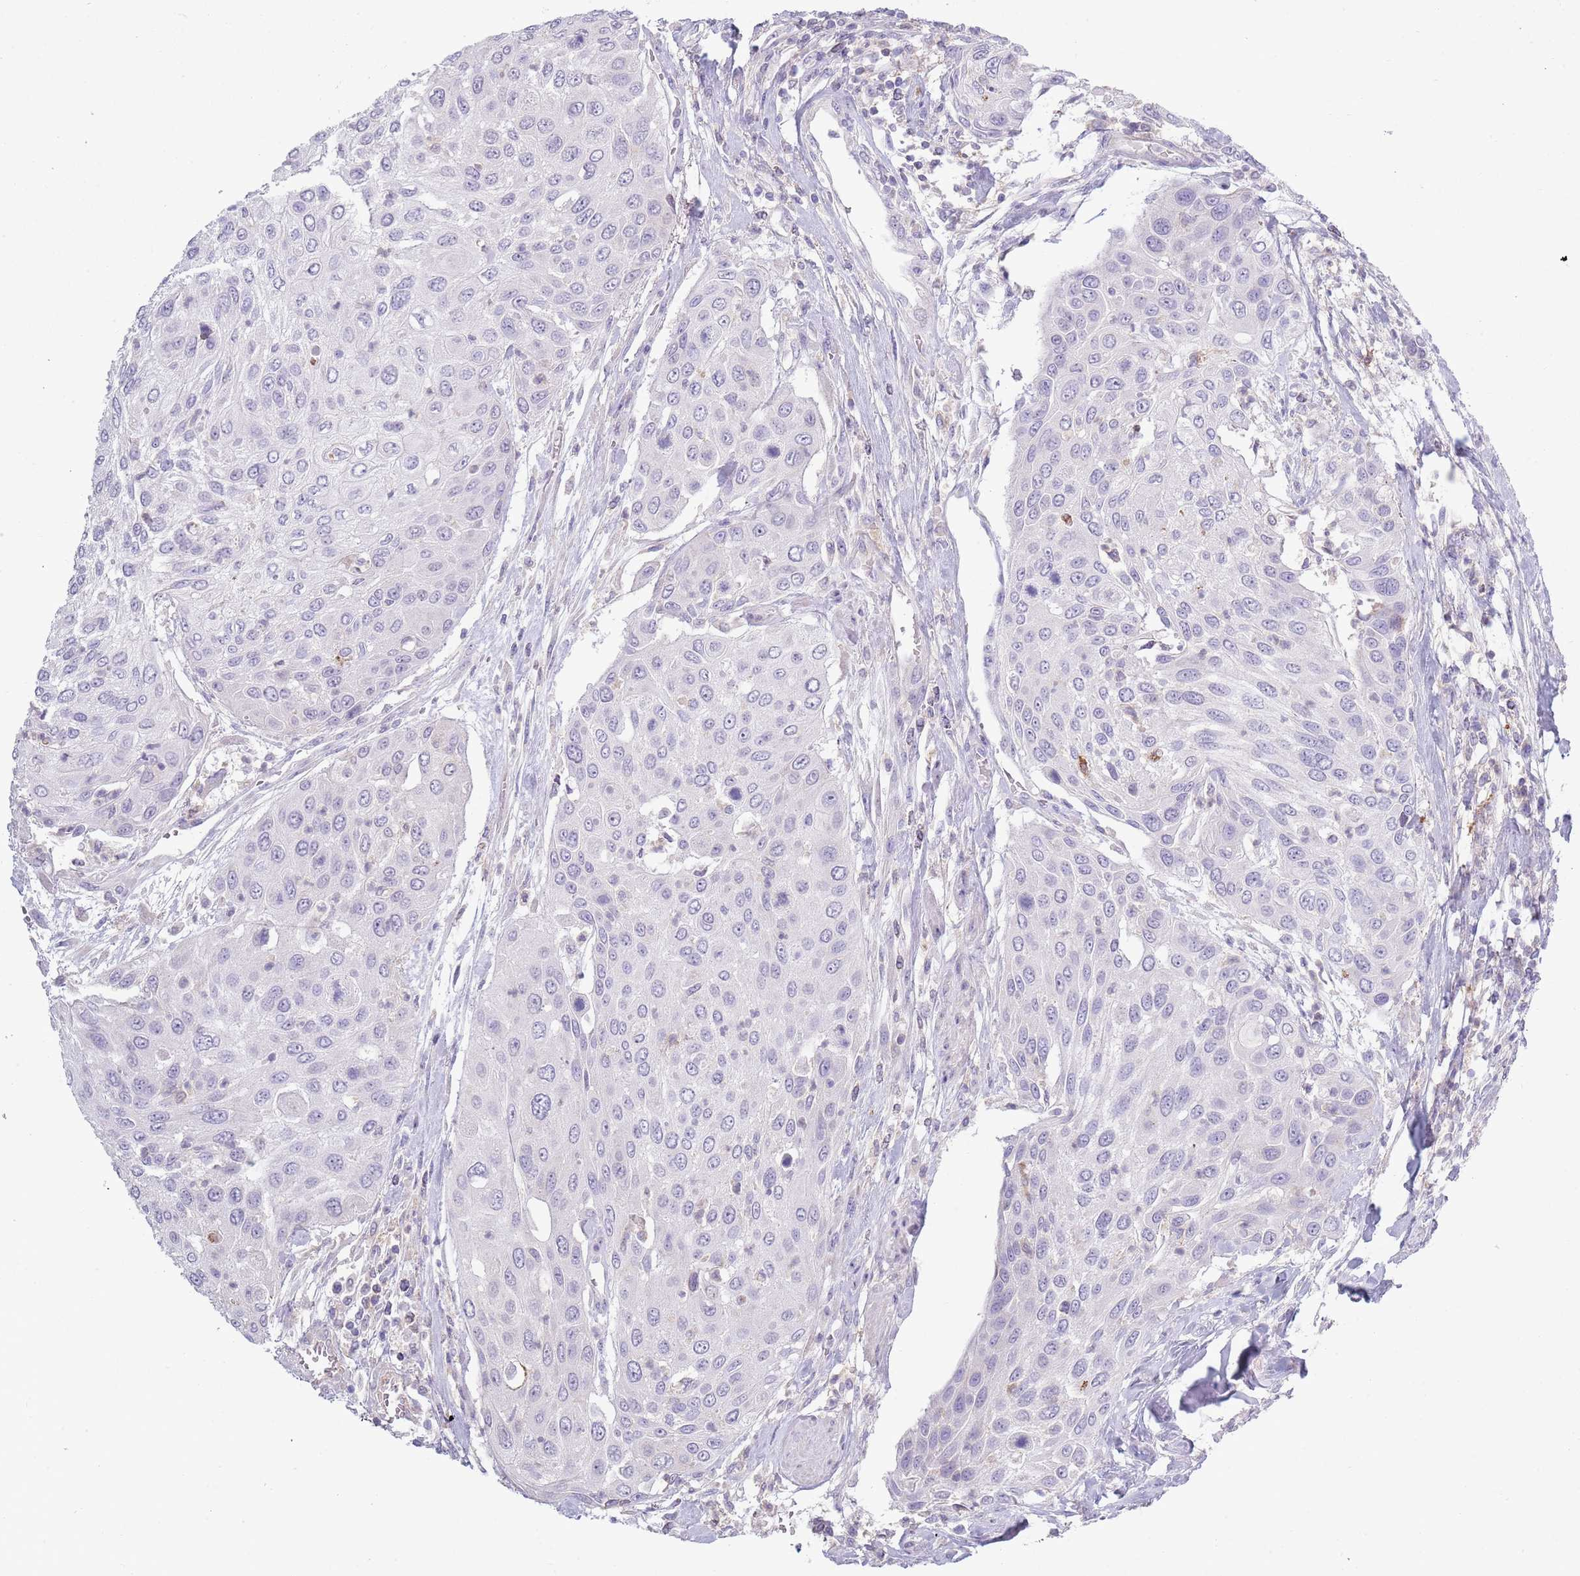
{"staining": {"intensity": "negative", "quantity": "none", "location": "none"}, "tissue": "urothelial cancer", "cell_type": "Tumor cells", "image_type": "cancer", "snomed": [{"axis": "morphology", "description": "Urothelial carcinoma, High grade"}, {"axis": "topography", "description": "Urinary bladder"}], "caption": "DAB (3,3'-diaminobenzidine) immunohistochemical staining of urothelial cancer demonstrates no significant positivity in tumor cells. (DAB (3,3'-diaminobenzidine) immunohistochemistry (IHC), high magnification).", "gene": "ACSBG1", "patient": {"sex": "female", "age": 79}}